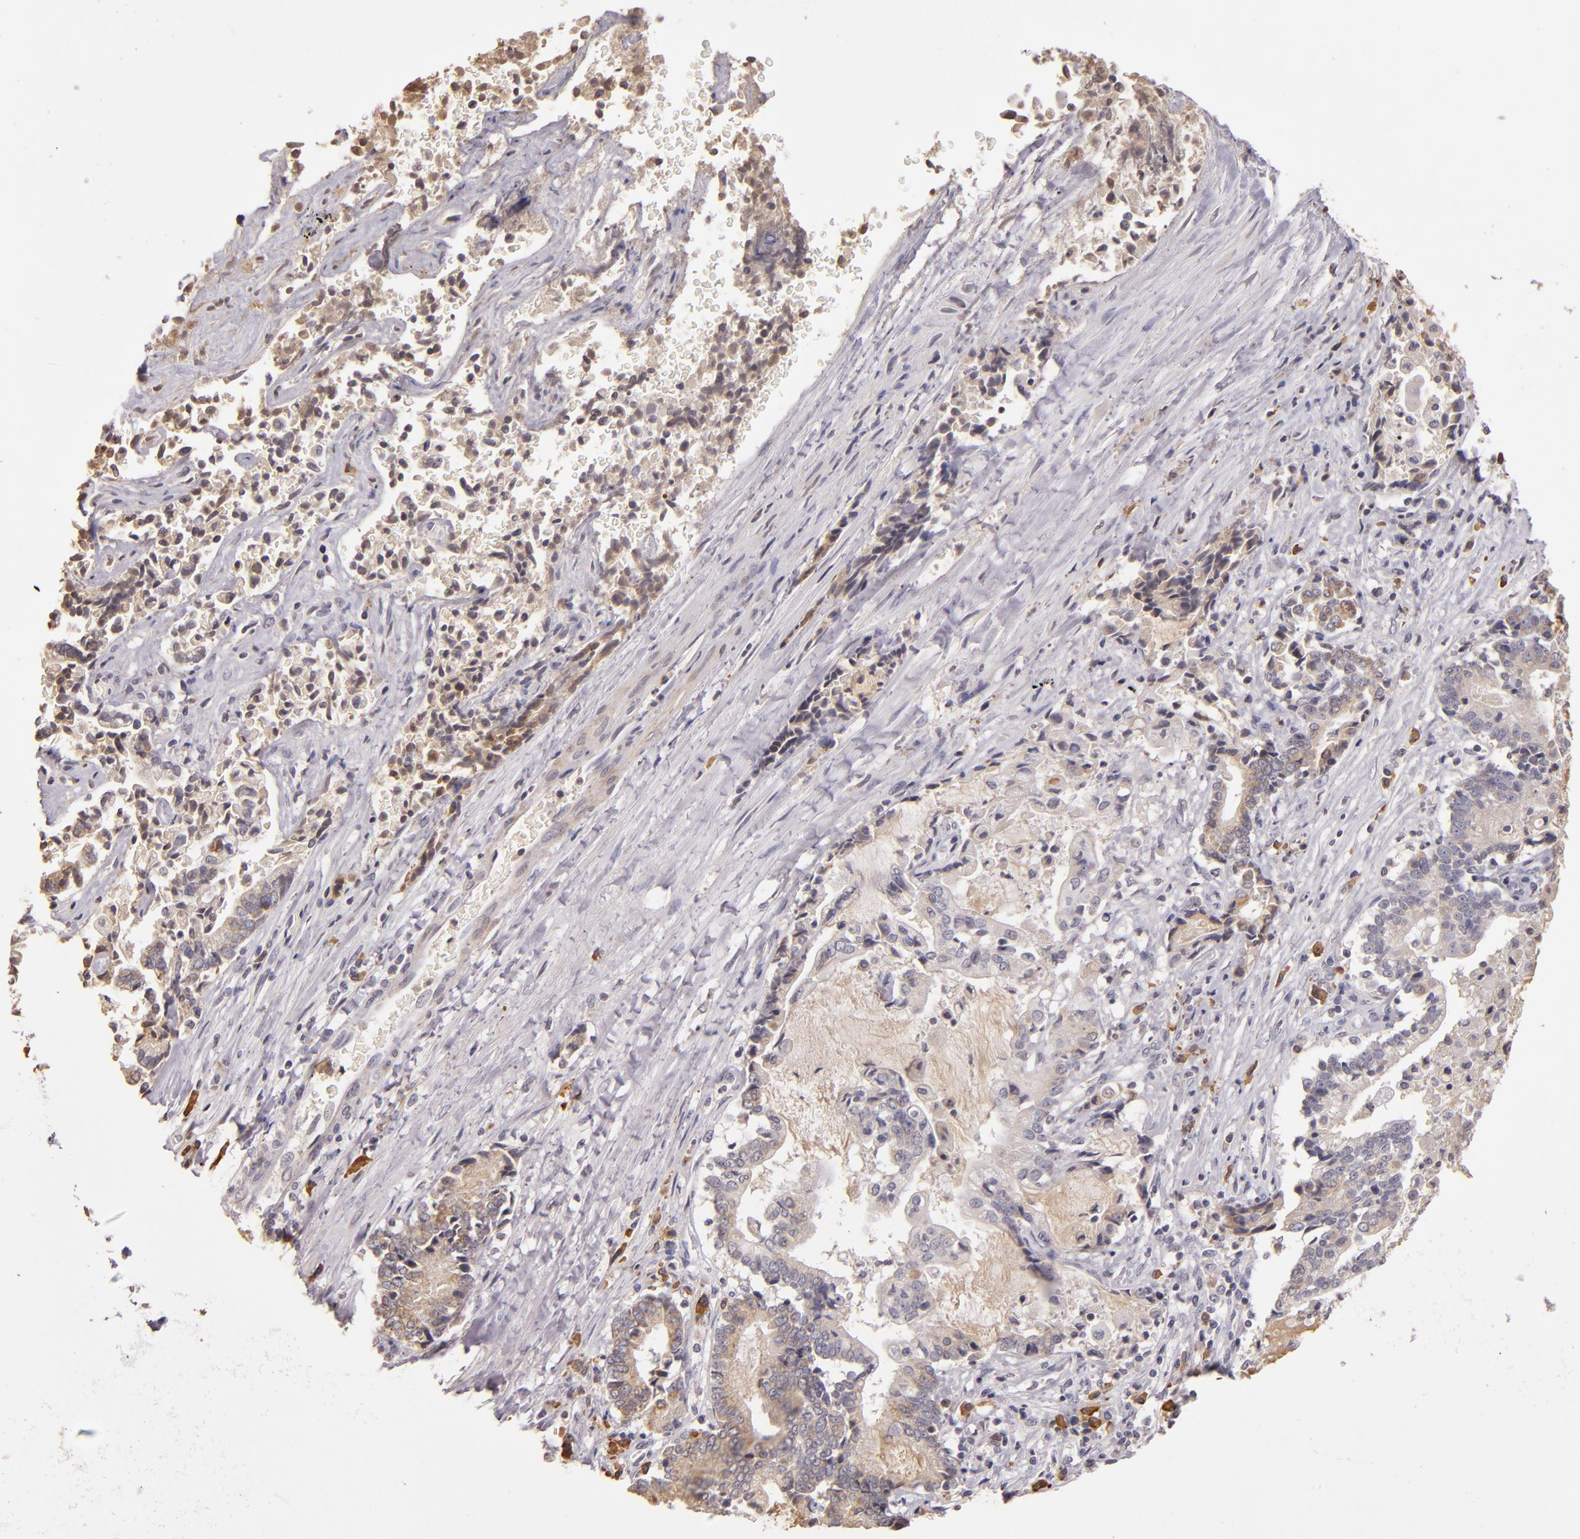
{"staining": {"intensity": "weak", "quantity": ">75%", "location": "cytoplasmic/membranous"}, "tissue": "liver cancer", "cell_type": "Tumor cells", "image_type": "cancer", "snomed": [{"axis": "morphology", "description": "Cholangiocarcinoma"}, {"axis": "topography", "description": "Liver"}], "caption": "Liver cancer (cholangiocarcinoma) stained with IHC demonstrates weak cytoplasmic/membranous positivity in approximately >75% of tumor cells.", "gene": "ABL1", "patient": {"sex": "male", "age": 57}}